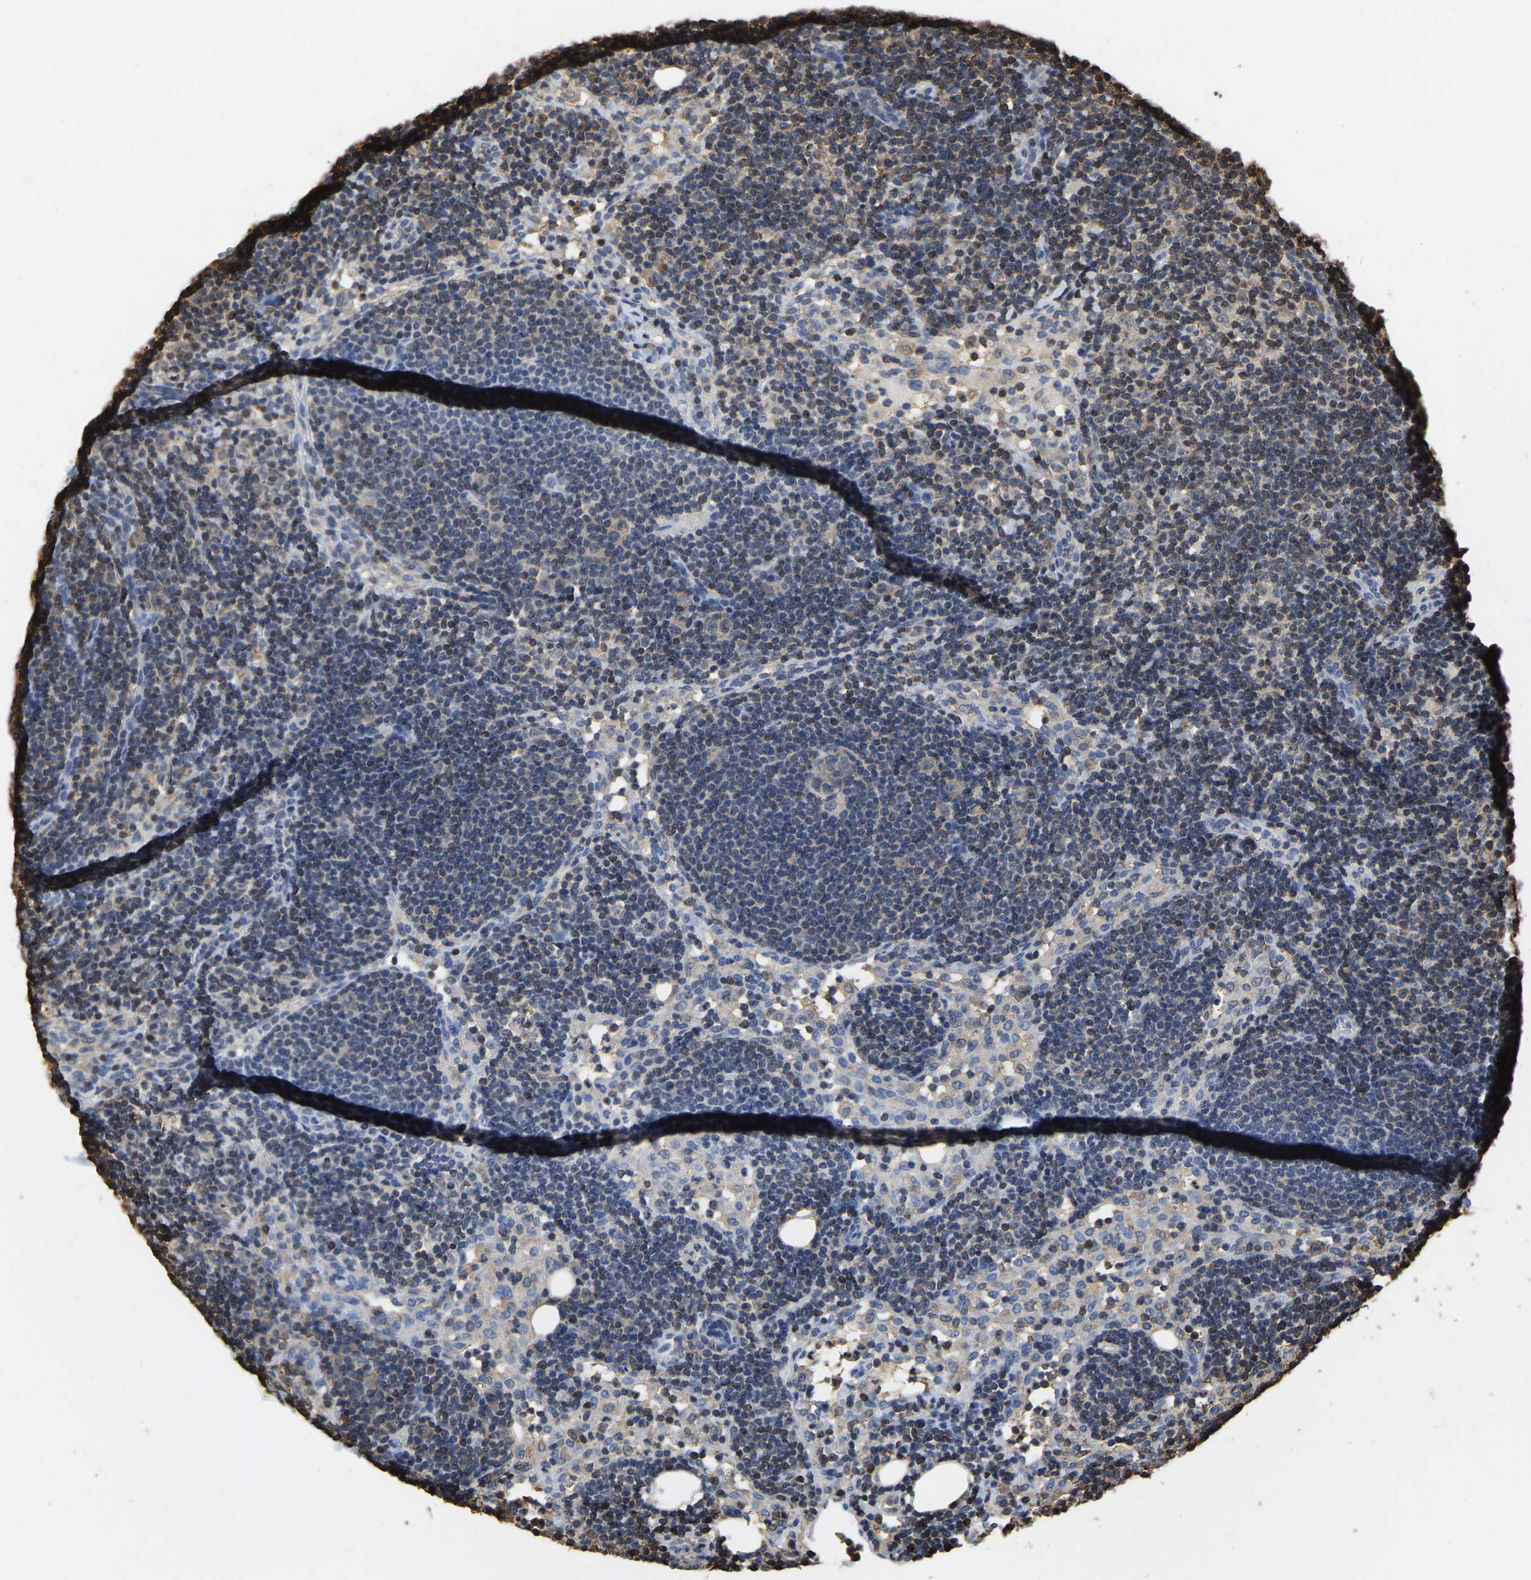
{"staining": {"intensity": "negative", "quantity": "none", "location": "none"}, "tissue": "lymph node", "cell_type": "Germinal center cells", "image_type": "normal", "snomed": [{"axis": "morphology", "description": "Normal tissue, NOS"}, {"axis": "morphology", "description": "Carcinoid, malignant, NOS"}, {"axis": "topography", "description": "Lymph node"}], "caption": "IHC photomicrograph of unremarkable lymph node: lymph node stained with DAB (3,3'-diaminobenzidine) exhibits no significant protein expression in germinal center cells.", "gene": "LDHB", "patient": {"sex": "male", "age": 47}}